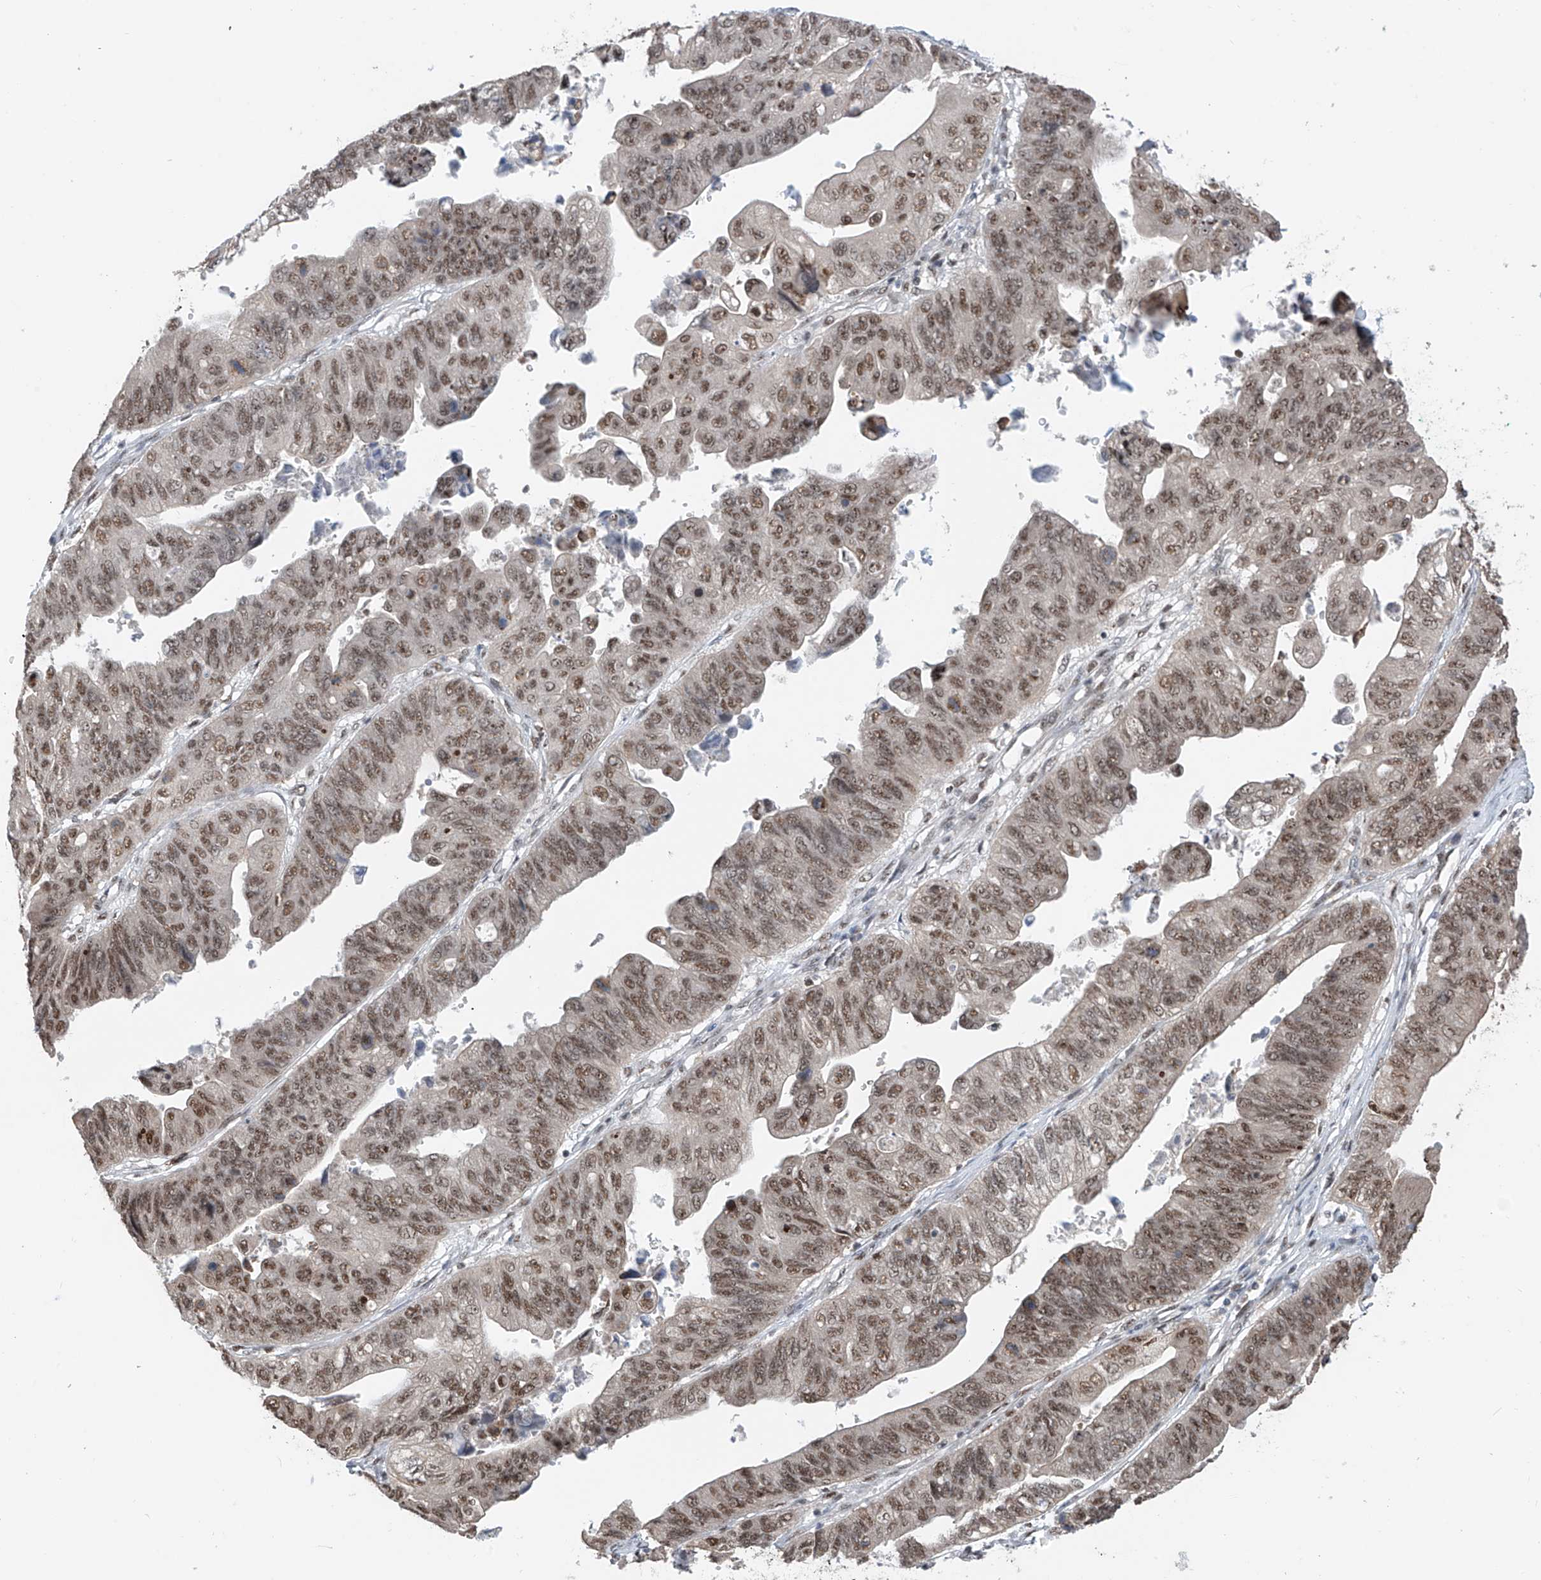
{"staining": {"intensity": "moderate", "quantity": ">75%", "location": "nuclear"}, "tissue": "stomach cancer", "cell_type": "Tumor cells", "image_type": "cancer", "snomed": [{"axis": "morphology", "description": "Adenocarcinoma, NOS"}, {"axis": "topography", "description": "Stomach"}], "caption": "A brown stain labels moderate nuclear staining of a protein in stomach cancer tumor cells.", "gene": "RPAIN", "patient": {"sex": "male", "age": 59}}